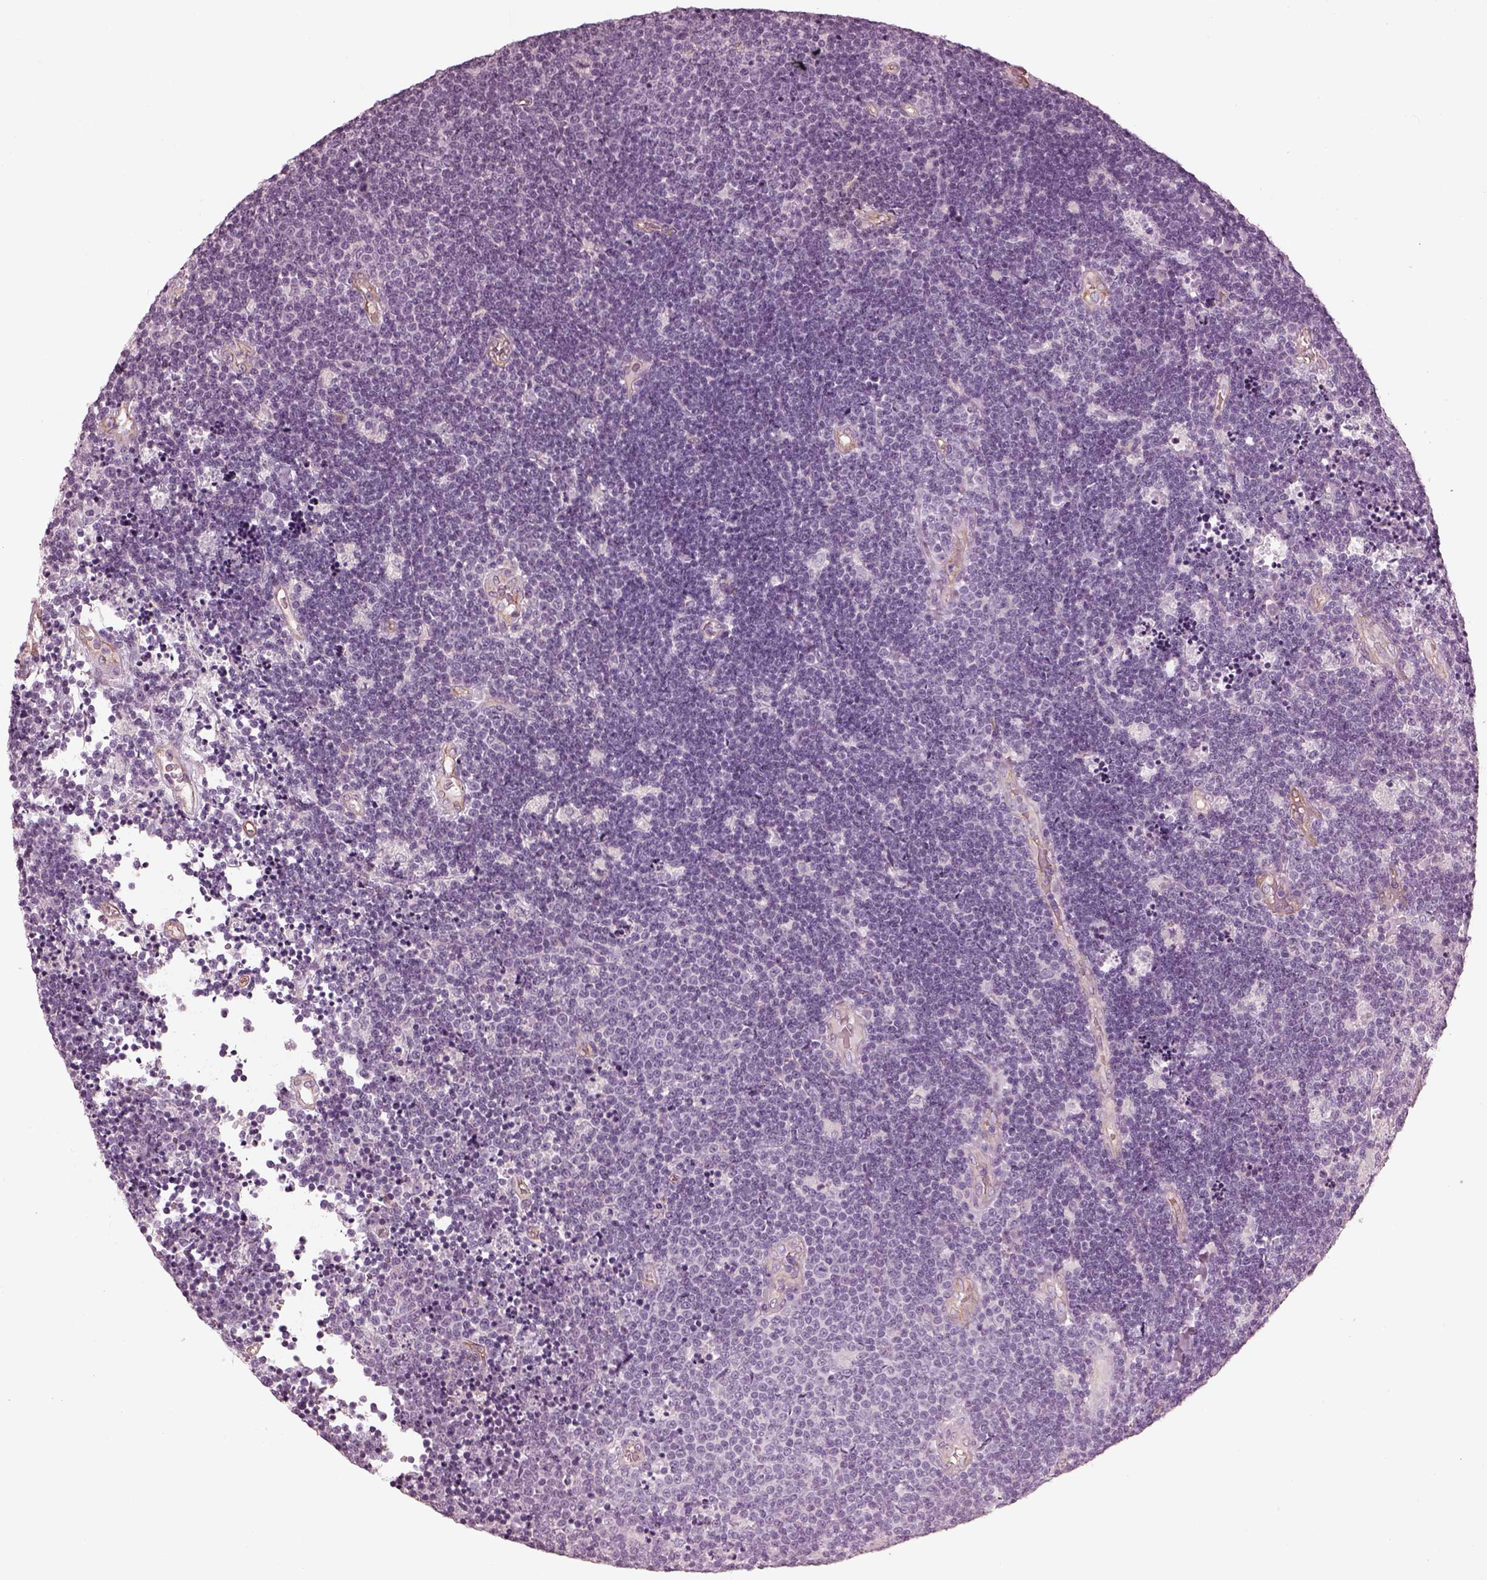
{"staining": {"intensity": "negative", "quantity": "none", "location": "none"}, "tissue": "lymphoma", "cell_type": "Tumor cells", "image_type": "cancer", "snomed": [{"axis": "morphology", "description": "Malignant lymphoma, non-Hodgkin's type, Low grade"}, {"axis": "topography", "description": "Brain"}], "caption": "The IHC photomicrograph has no significant staining in tumor cells of lymphoma tissue.", "gene": "EIF4E1B", "patient": {"sex": "female", "age": 66}}